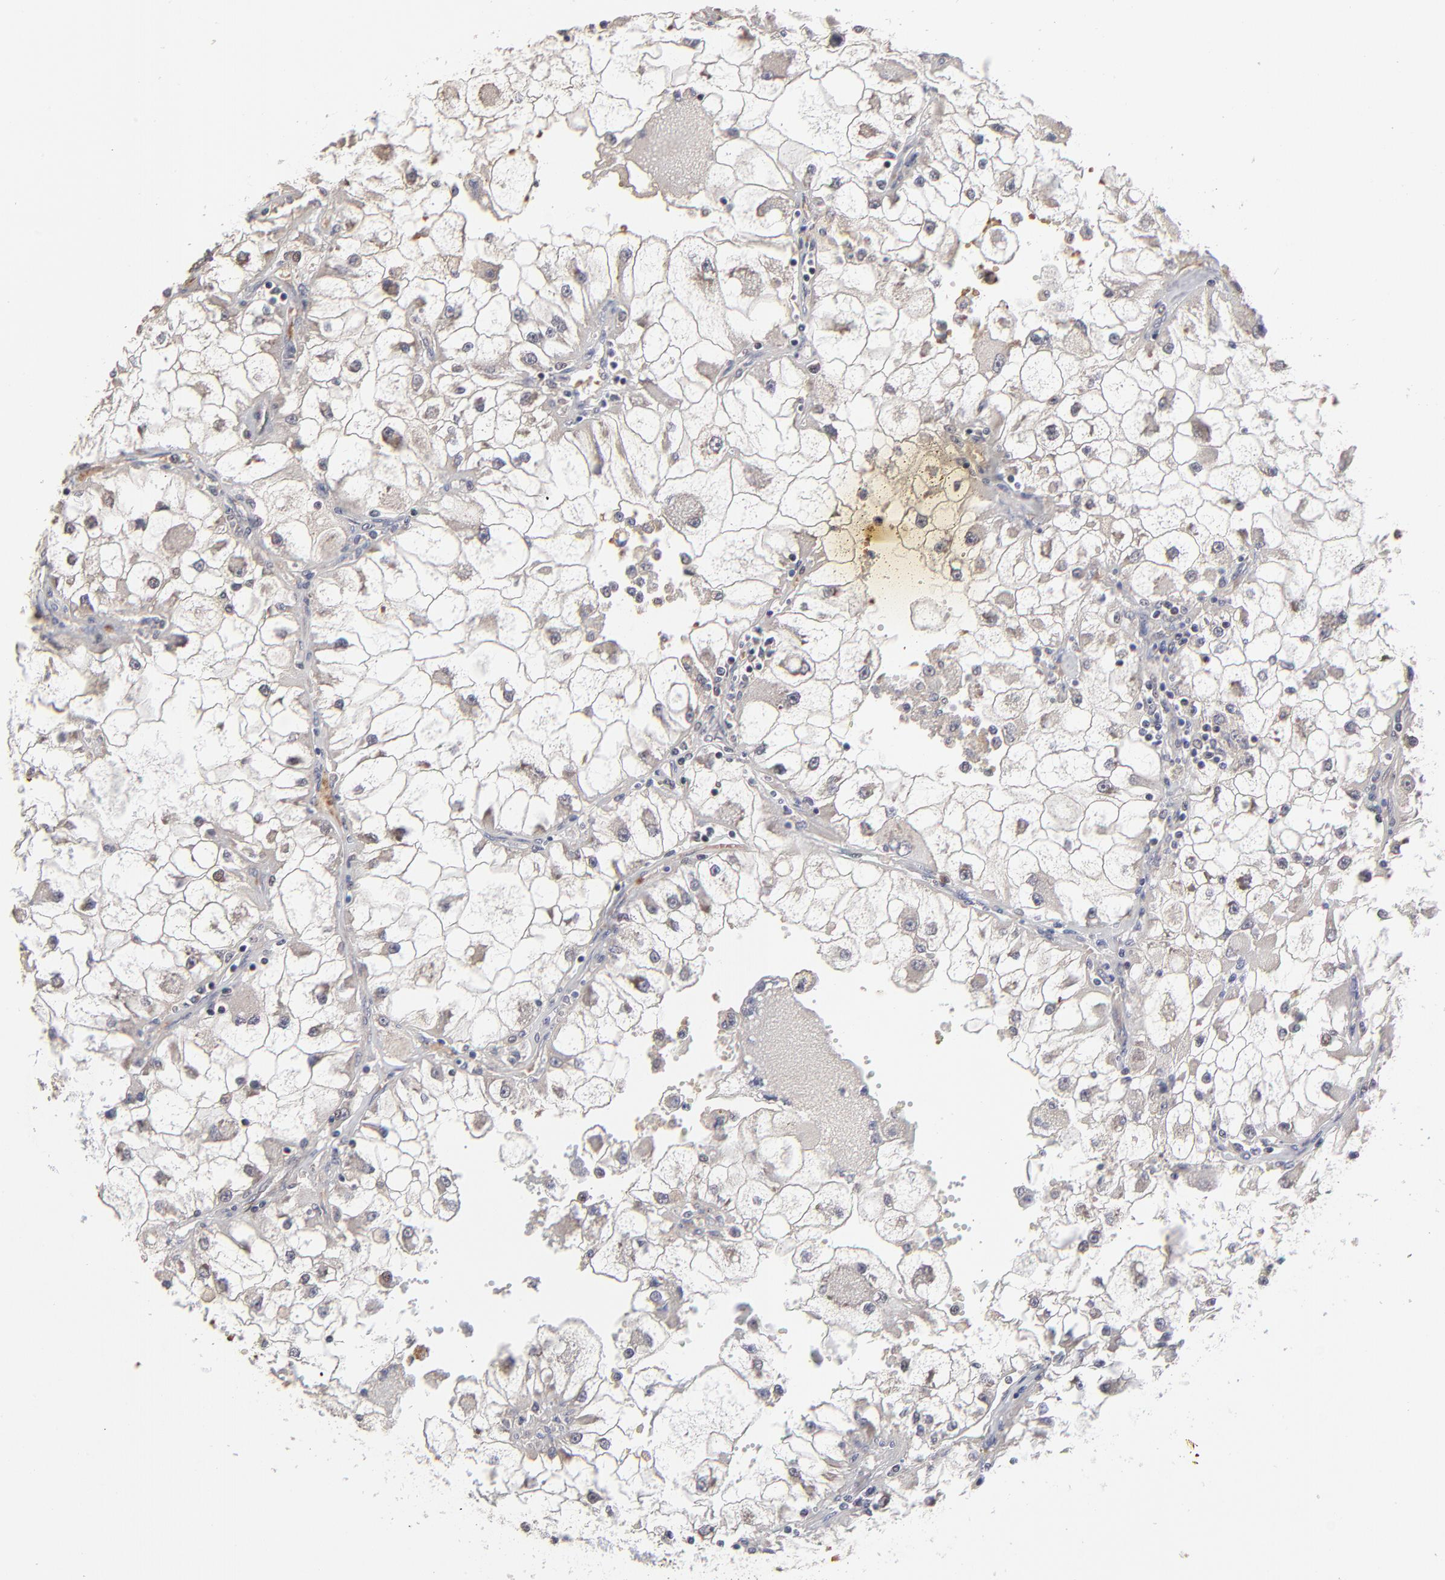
{"staining": {"intensity": "negative", "quantity": "none", "location": "none"}, "tissue": "renal cancer", "cell_type": "Tumor cells", "image_type": "cancer", "snomed": [{"axis": "morphology", "description": "Adenocarcinoma, NOS"}, {"axis": "topography", "description": "Kidney"}], "caption": "Immunohistochemical staining of human renal cancer reveals no significant expression in tumor cells. (Immunohistochemistry (ihc), brightfield microscopy, high magnification).", "gene": "FRMD8", "patient": {"sex": "female", "age": 73}}